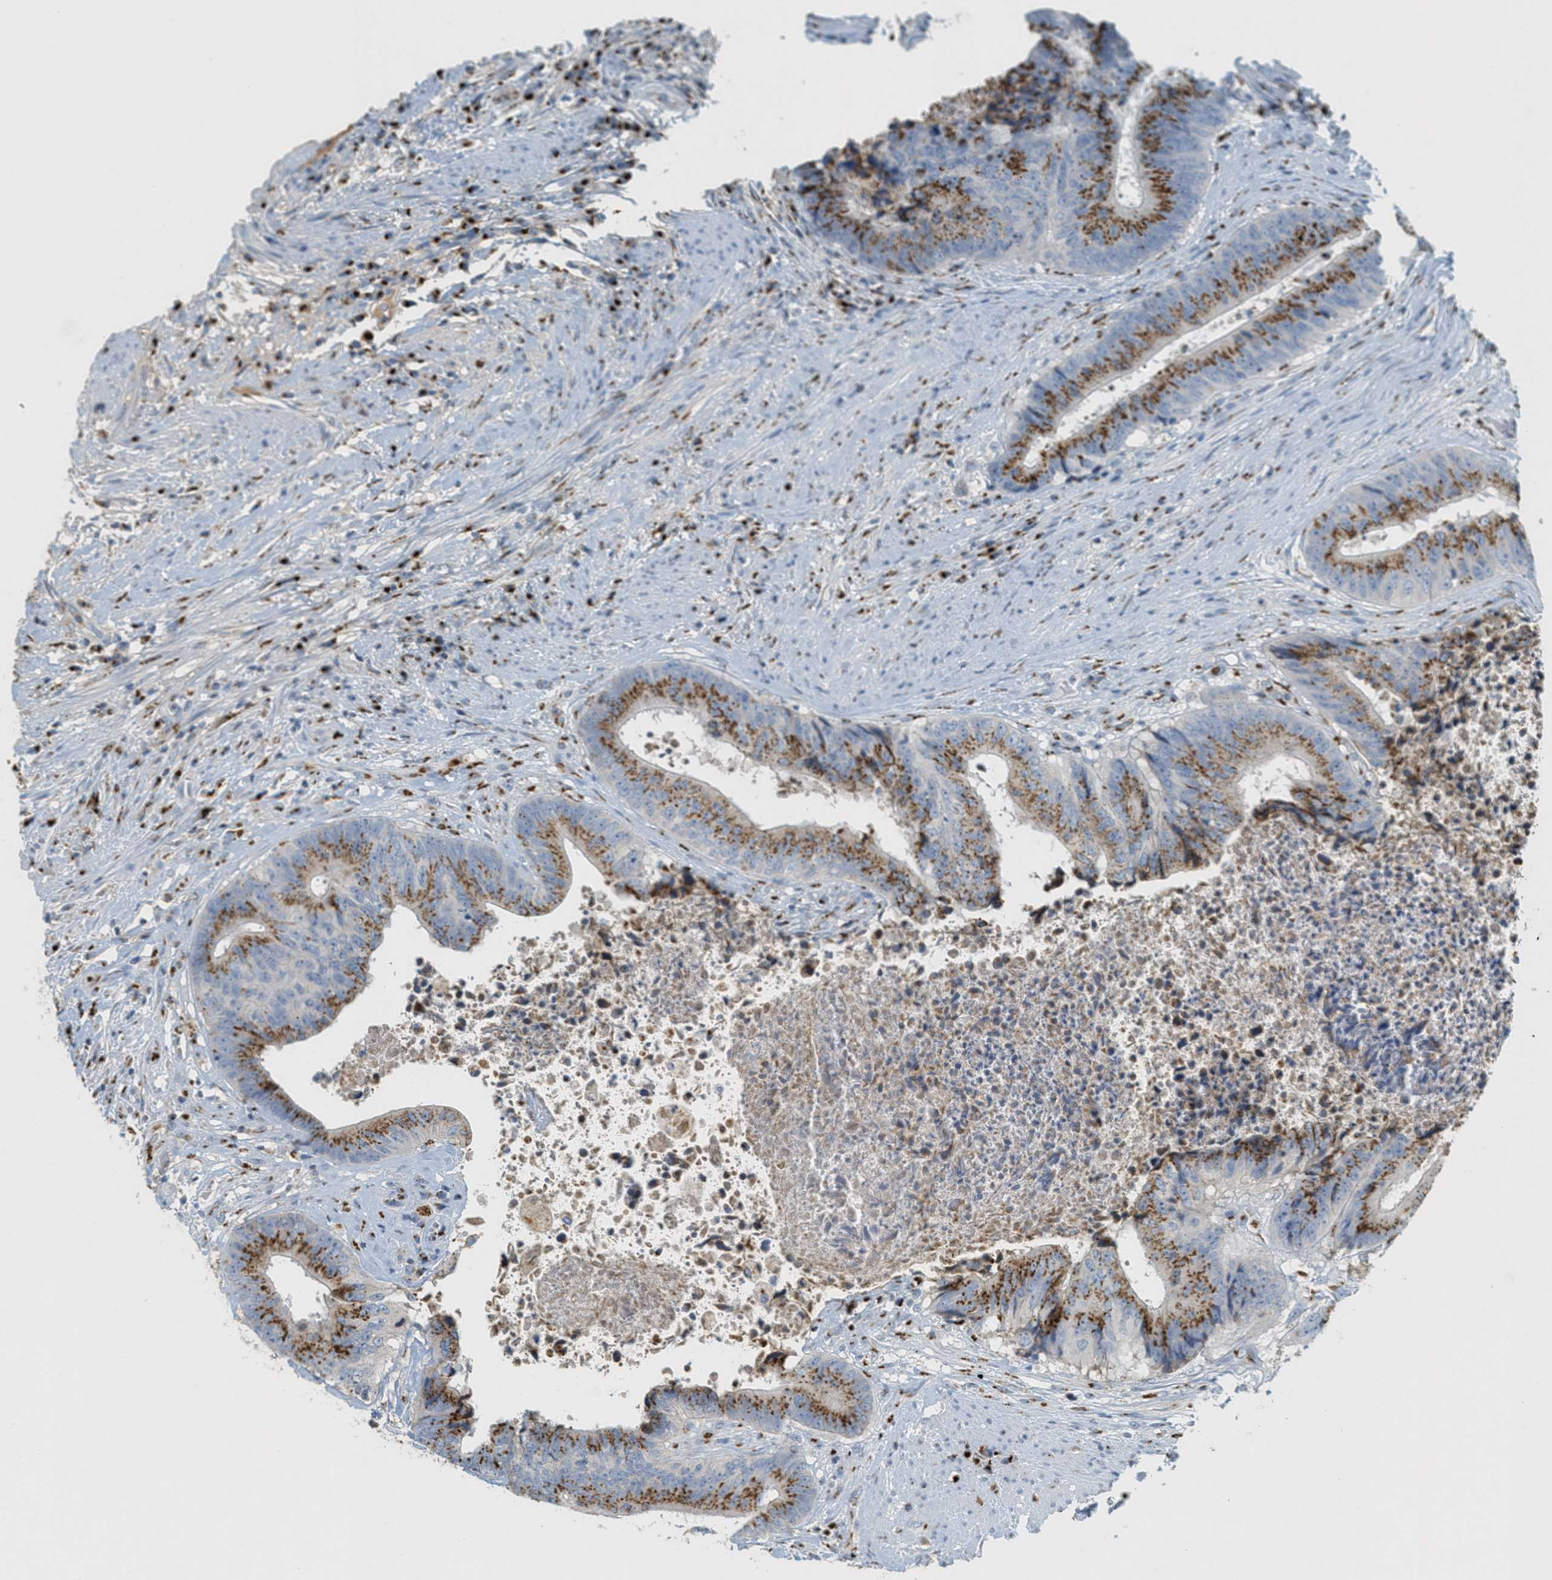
{"staining": {"intensity": "moderate", "quantity": ">75%", "location": "cytoplasmic/membranous"}, "tissue": "colorectal cancer", "cell_type": "Tumor cells", "image_type": "cancer", "snomed": [{"axis": "morphology", "description": "Adenocarcinoma, NOS"}, {"axis": "topography", "description": "Rectum"}], "caption": "Approximately >75% of tumor cells in colorectal cancer (adenocarcinoma) display moderate cytoplasmic/membranous protein positivity as visualized by brown immunohistochemical staining.", "gene": "ENTPD4", "patient": {"sex": "male", "age": 72}}